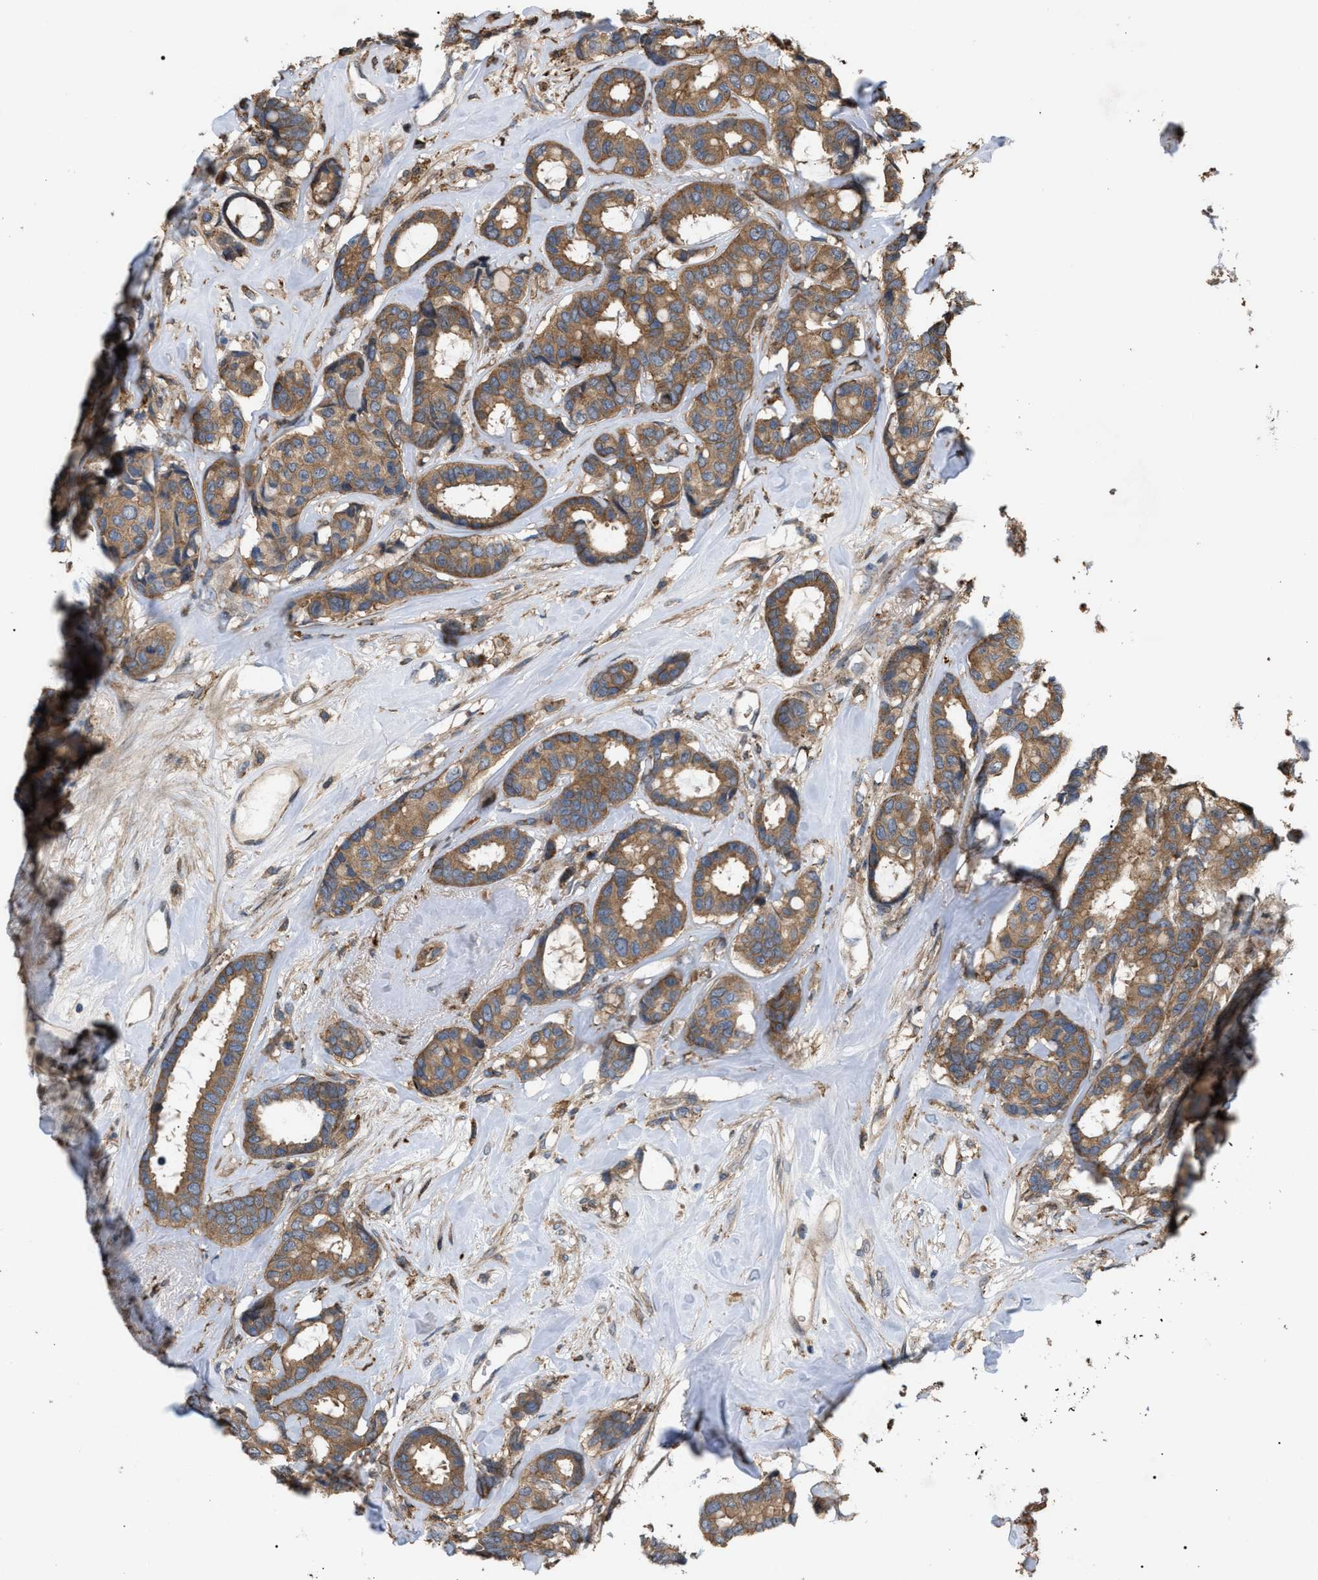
{"staining": {"intensity": "moderate", "quantity": ">75%", "location": "cytoplasmic/membranous"}, "tissue": "breast cancer", "cell_type": "Tumor cells", "image_type": "cancer", "snomed": [{"axis": "morphology", "description": "Duct carcinoma"}, {"axis": "topography", "description": "Breast"}], "caption": "The photomicrograph demonstrates immunohistochemical staining of breast infiltrating ductal carcinoma. There is moderate cytoplasmic/membranous staining is appreciated in about >75% of tumor cells.", "gene": "GCC1", "patient": {"sex": "female", "age": 87}}